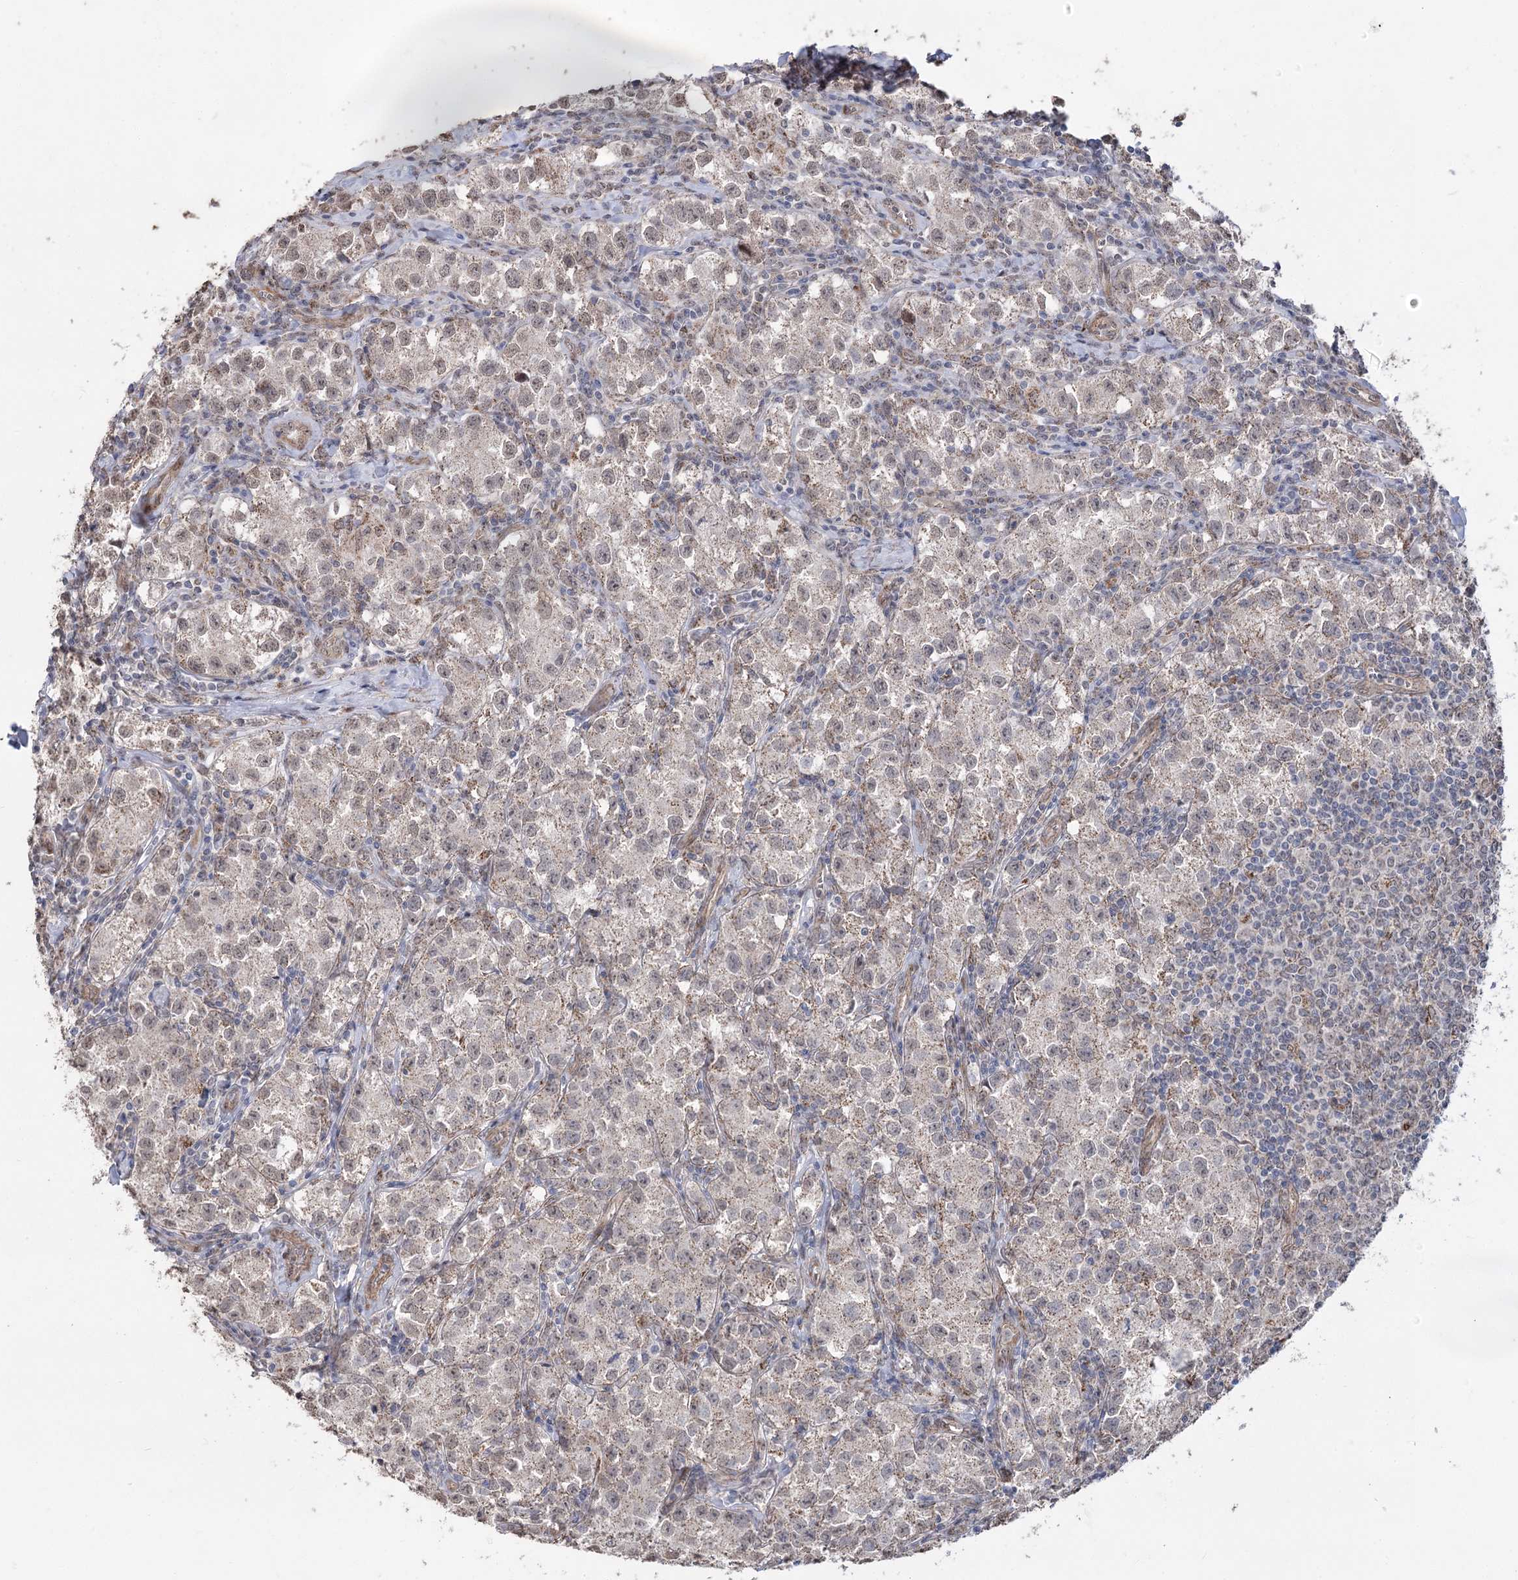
{"staining": {"intensity": "weak", "quantity": ">75%", "location": "cytoplasmic/membranous"}, "tissue": "testis cancer", "cell_type": "Tumor cells", "image_type": "cancer", "snomed": [{"axis": "morphology", "description": "Seminoma, NOS"}, {"axis": "morphology", "description": "Carcinoma, Embryonal, NOS"}, {"axis": "topography", "description": "Testis"}], "caption": "A photomicrograph of human testis cancer (embryonal carcinoma) stained for a protein displays weak cytoplasmic/membranous brown staining in tumor cells.", "gene": "ZSCAN23", "patient": {"sex": "male", "age": 43}}